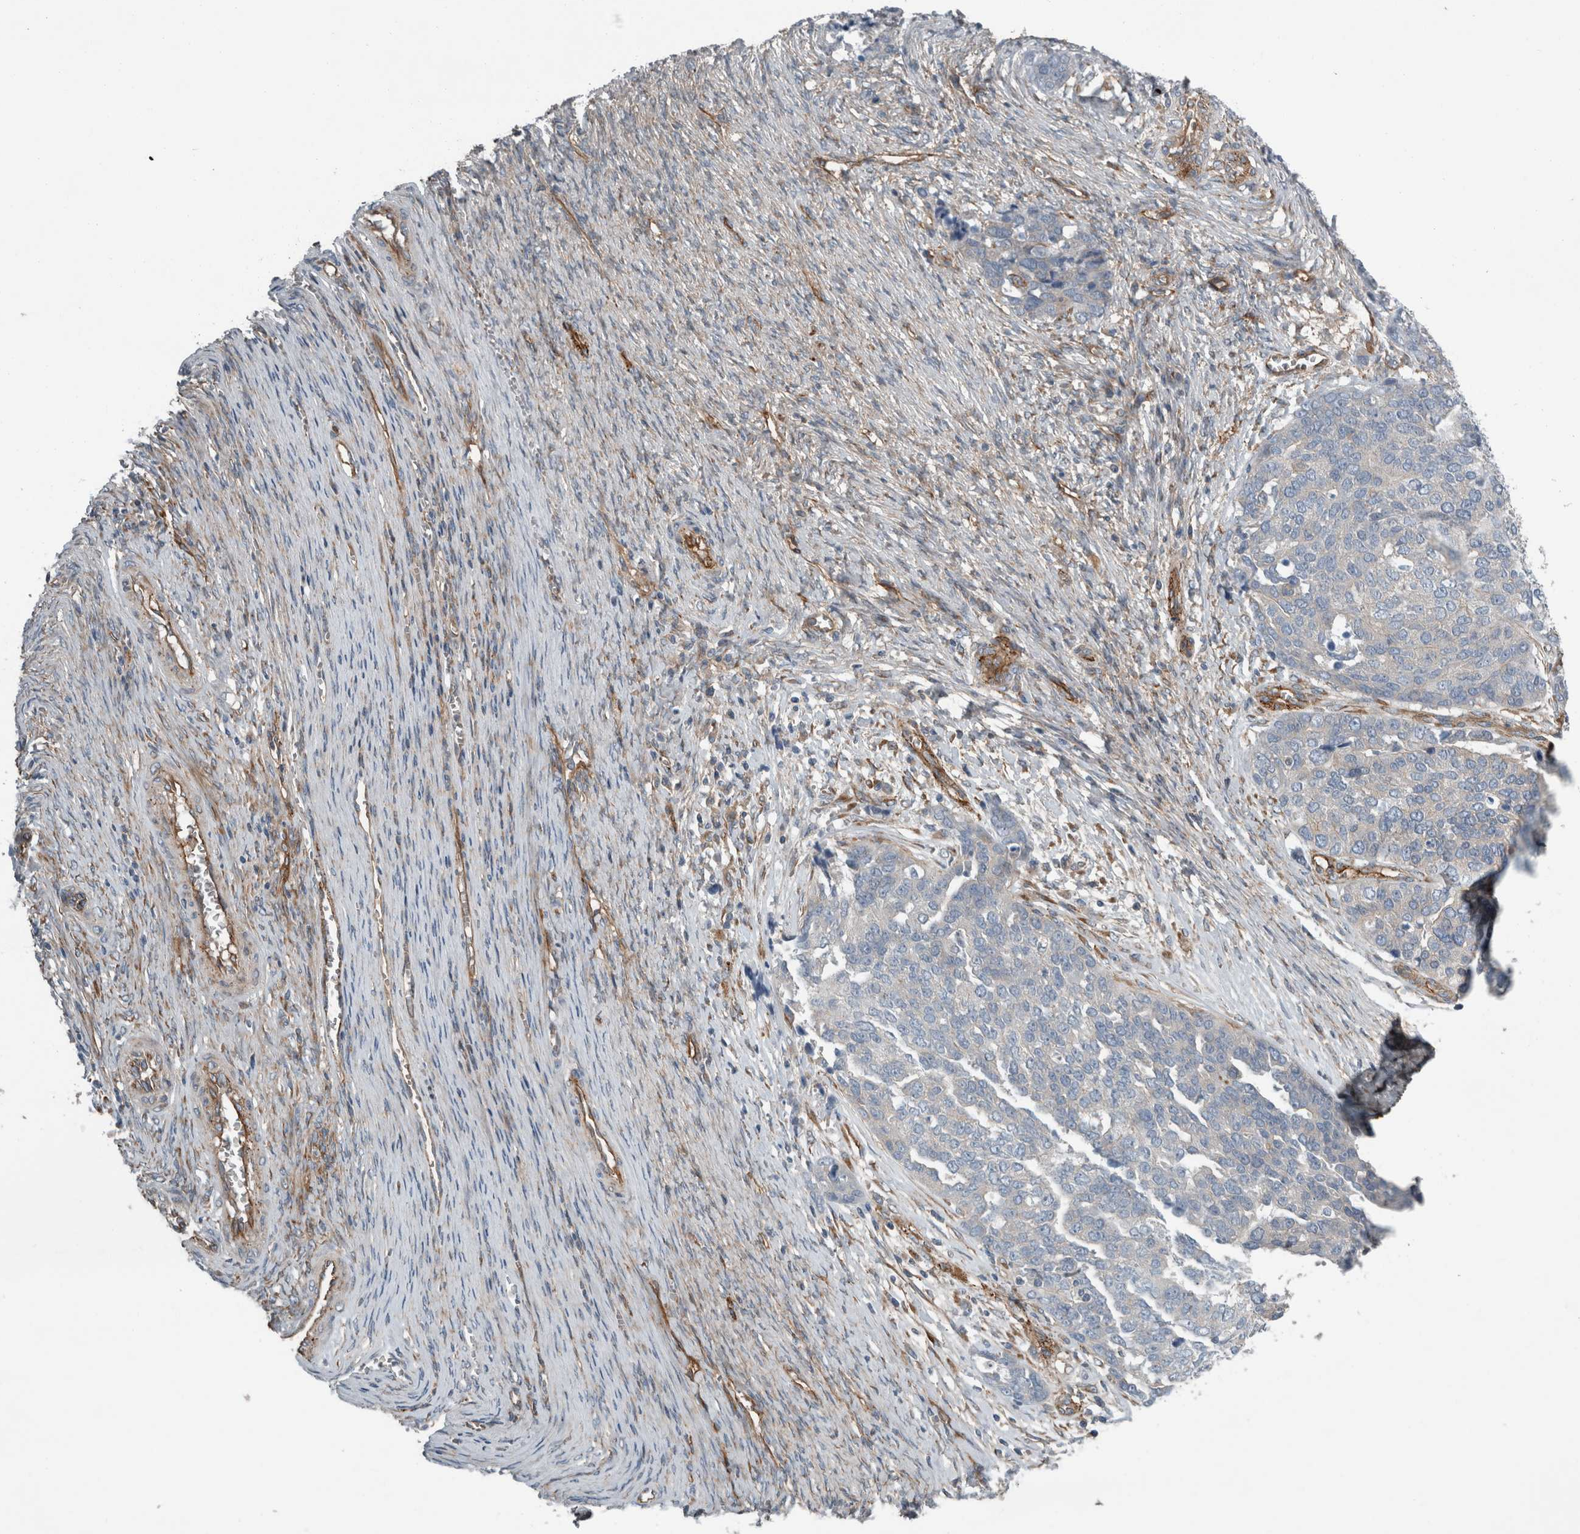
{"staining": {"intensity": "negative", "quantity": "none", "location": "none"}, "tissue": "ovarian cancer", "cell_type": "Tumor cells", "image_type": "cancer", "snomed": [{"axis": "morphology", "description": "Cystadenocarcinoma, serous, NOS"}, {"axis": "topography", "description": "Ovary"}], "caption": "Immunohistochemical staining of ovarian cancer (serous cystadenocarcinoma) reveals no significant staining in tumor cells.", "gene": "GLT8D2", "patient": {"sex": "female", "age": 44}}